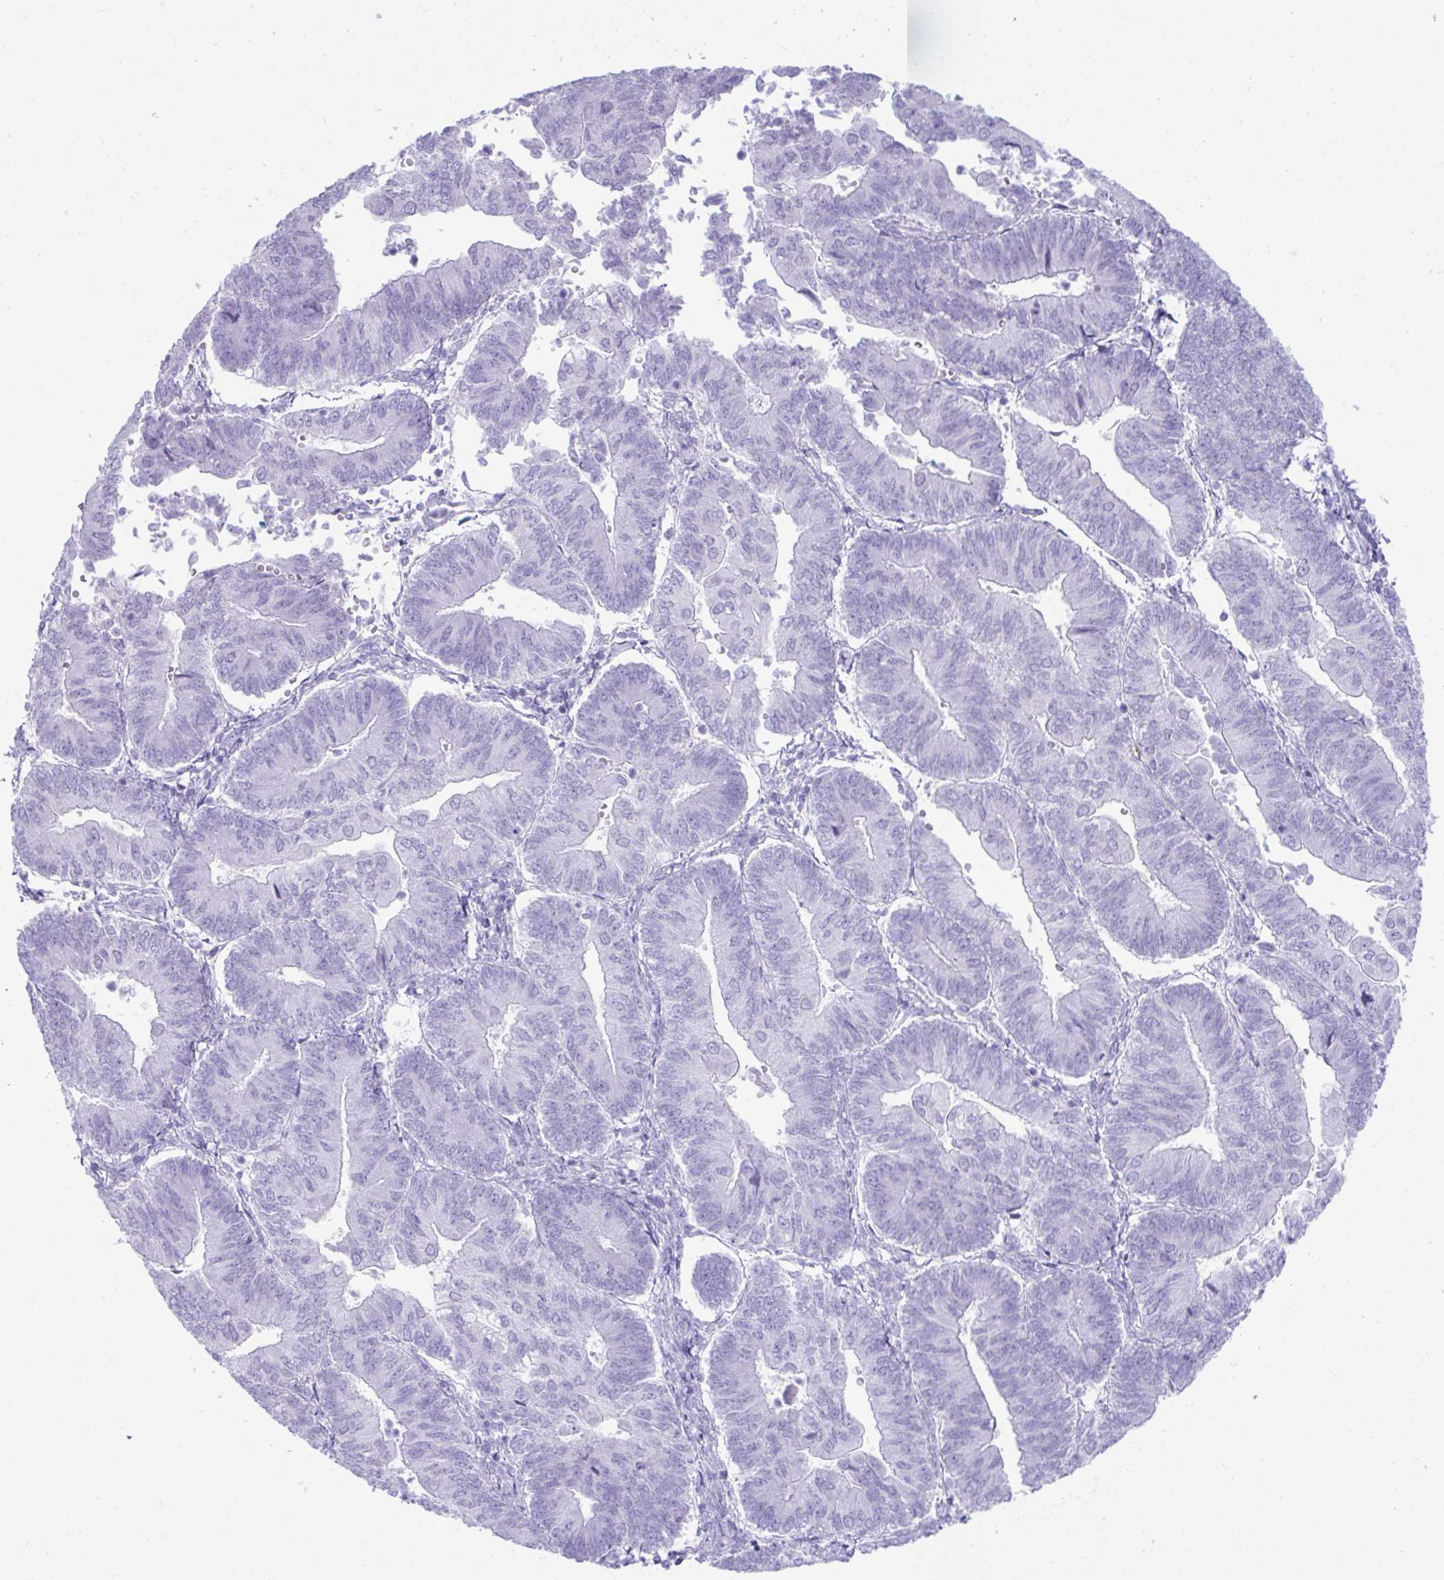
{"staining": {"intensity": "negative", "quantity": "none", "location": "none"}, "tissue": "endometrial cancer", "cell_type": "Tumor cells", "image_type": "cancer", "snomed": [{"axis": "morphology", "description": "Adenocarcinoma, NOS"}, {"axis": "topography", "description": "Endometrium"}], "caption": "Immunohistochemistry (IHC) histopathology image of neoplastic tissue: endometrial cancer stained with DAB (3,3'-diaminobenzidine) reveals no significant protein expression in tumor cells.", "gene": "PSCA", "patient": {"sex": "female", "age": 65}}